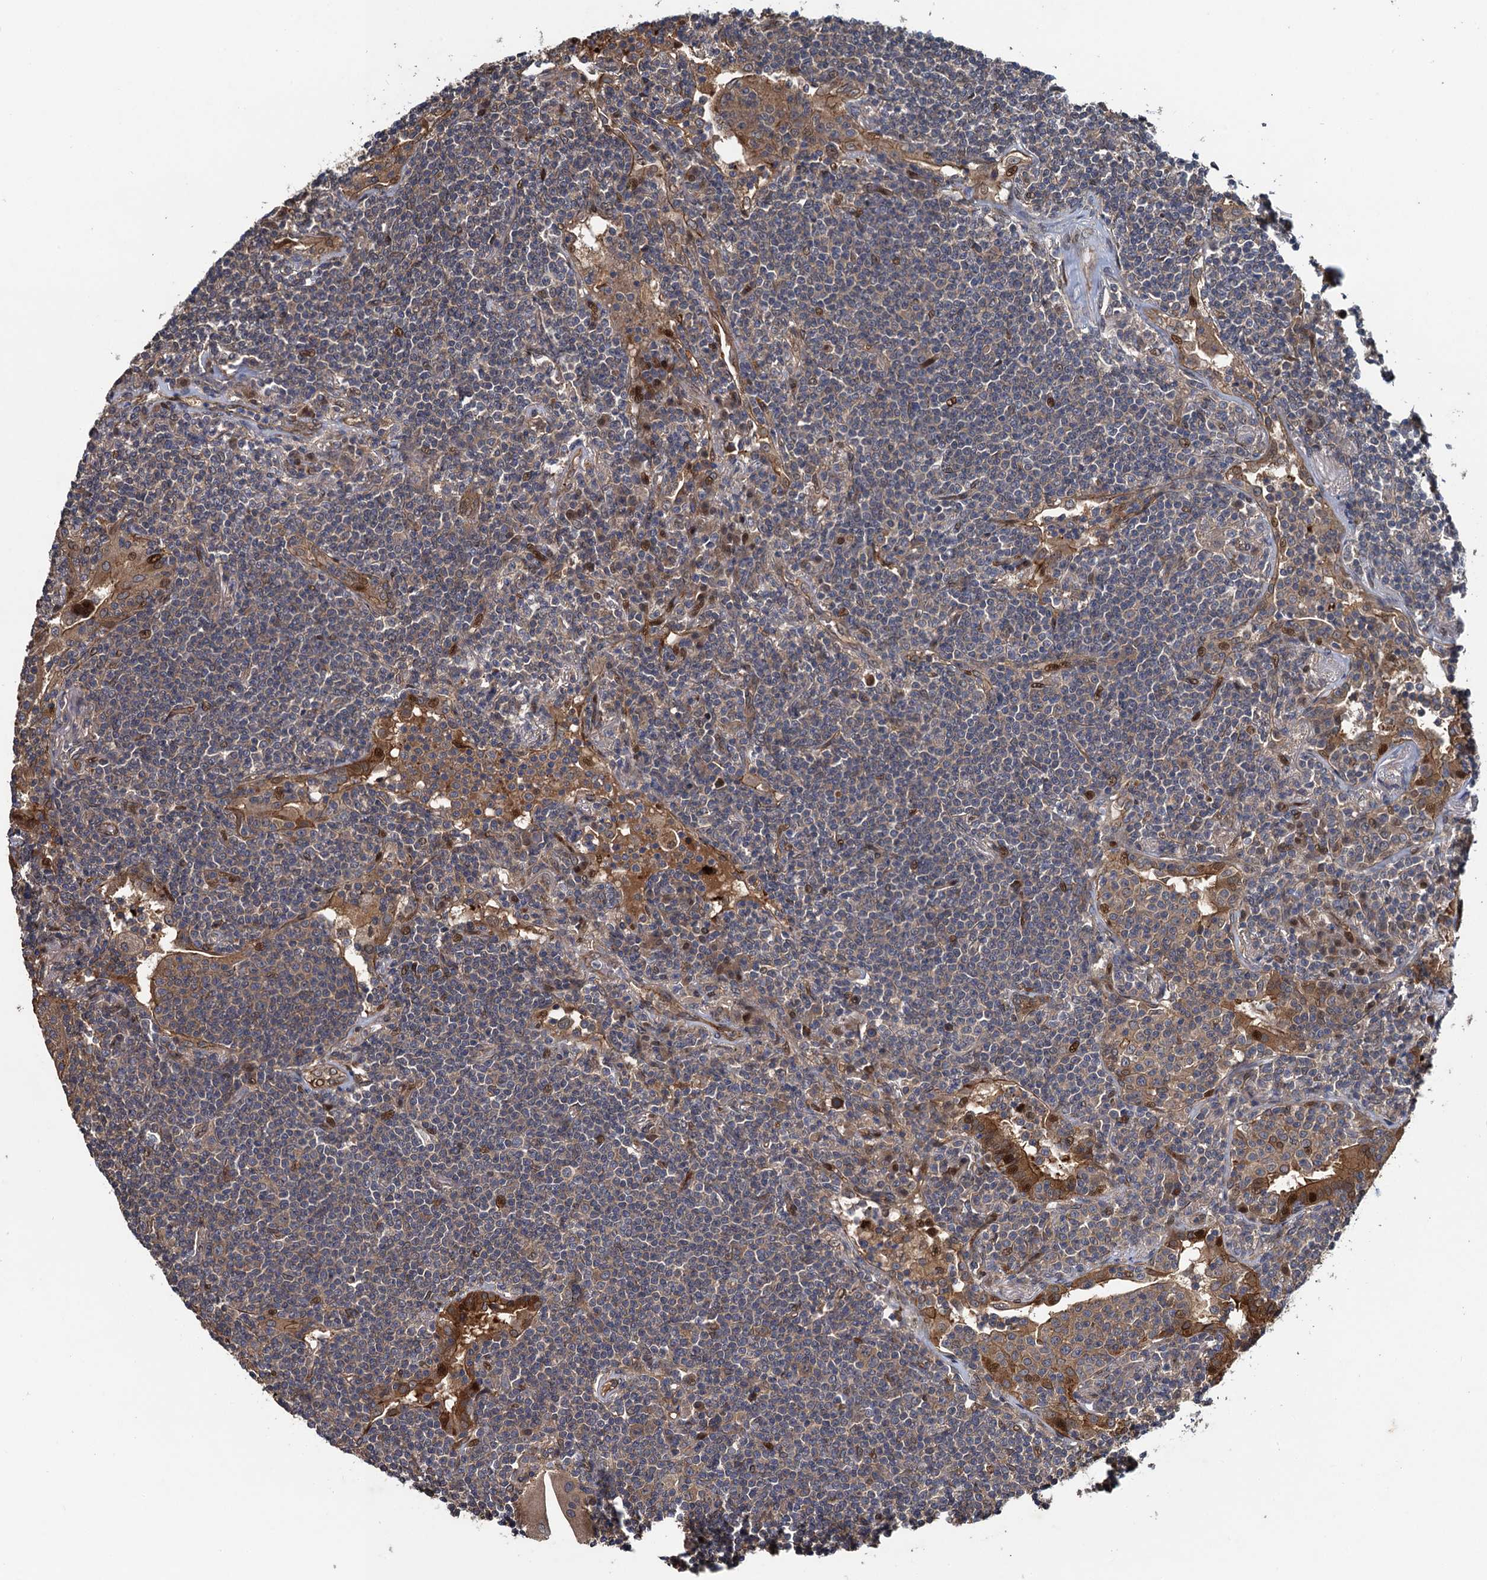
{"staining": {"intensity": "weak", "quantity": "25%-75%", "location": "cytoplasmic/membranous"}, "tissue": "lymphoma", "cell_type": "Tumor cells", "image_type": "cancer", "snomed": [{"axis": "morphology", "description": "Malignant lymphoma, non-Hodgkin's type, Low grade"}, {"axis": "topography", "description": "Lung"}], "caption": "Lymphoma tissue displays weak cytoplasmic/membranous staining in approximately 25%-75% of tumor cells", "gene": "RHOBTB1", "patient": {"sex": "female", "age": 71}}